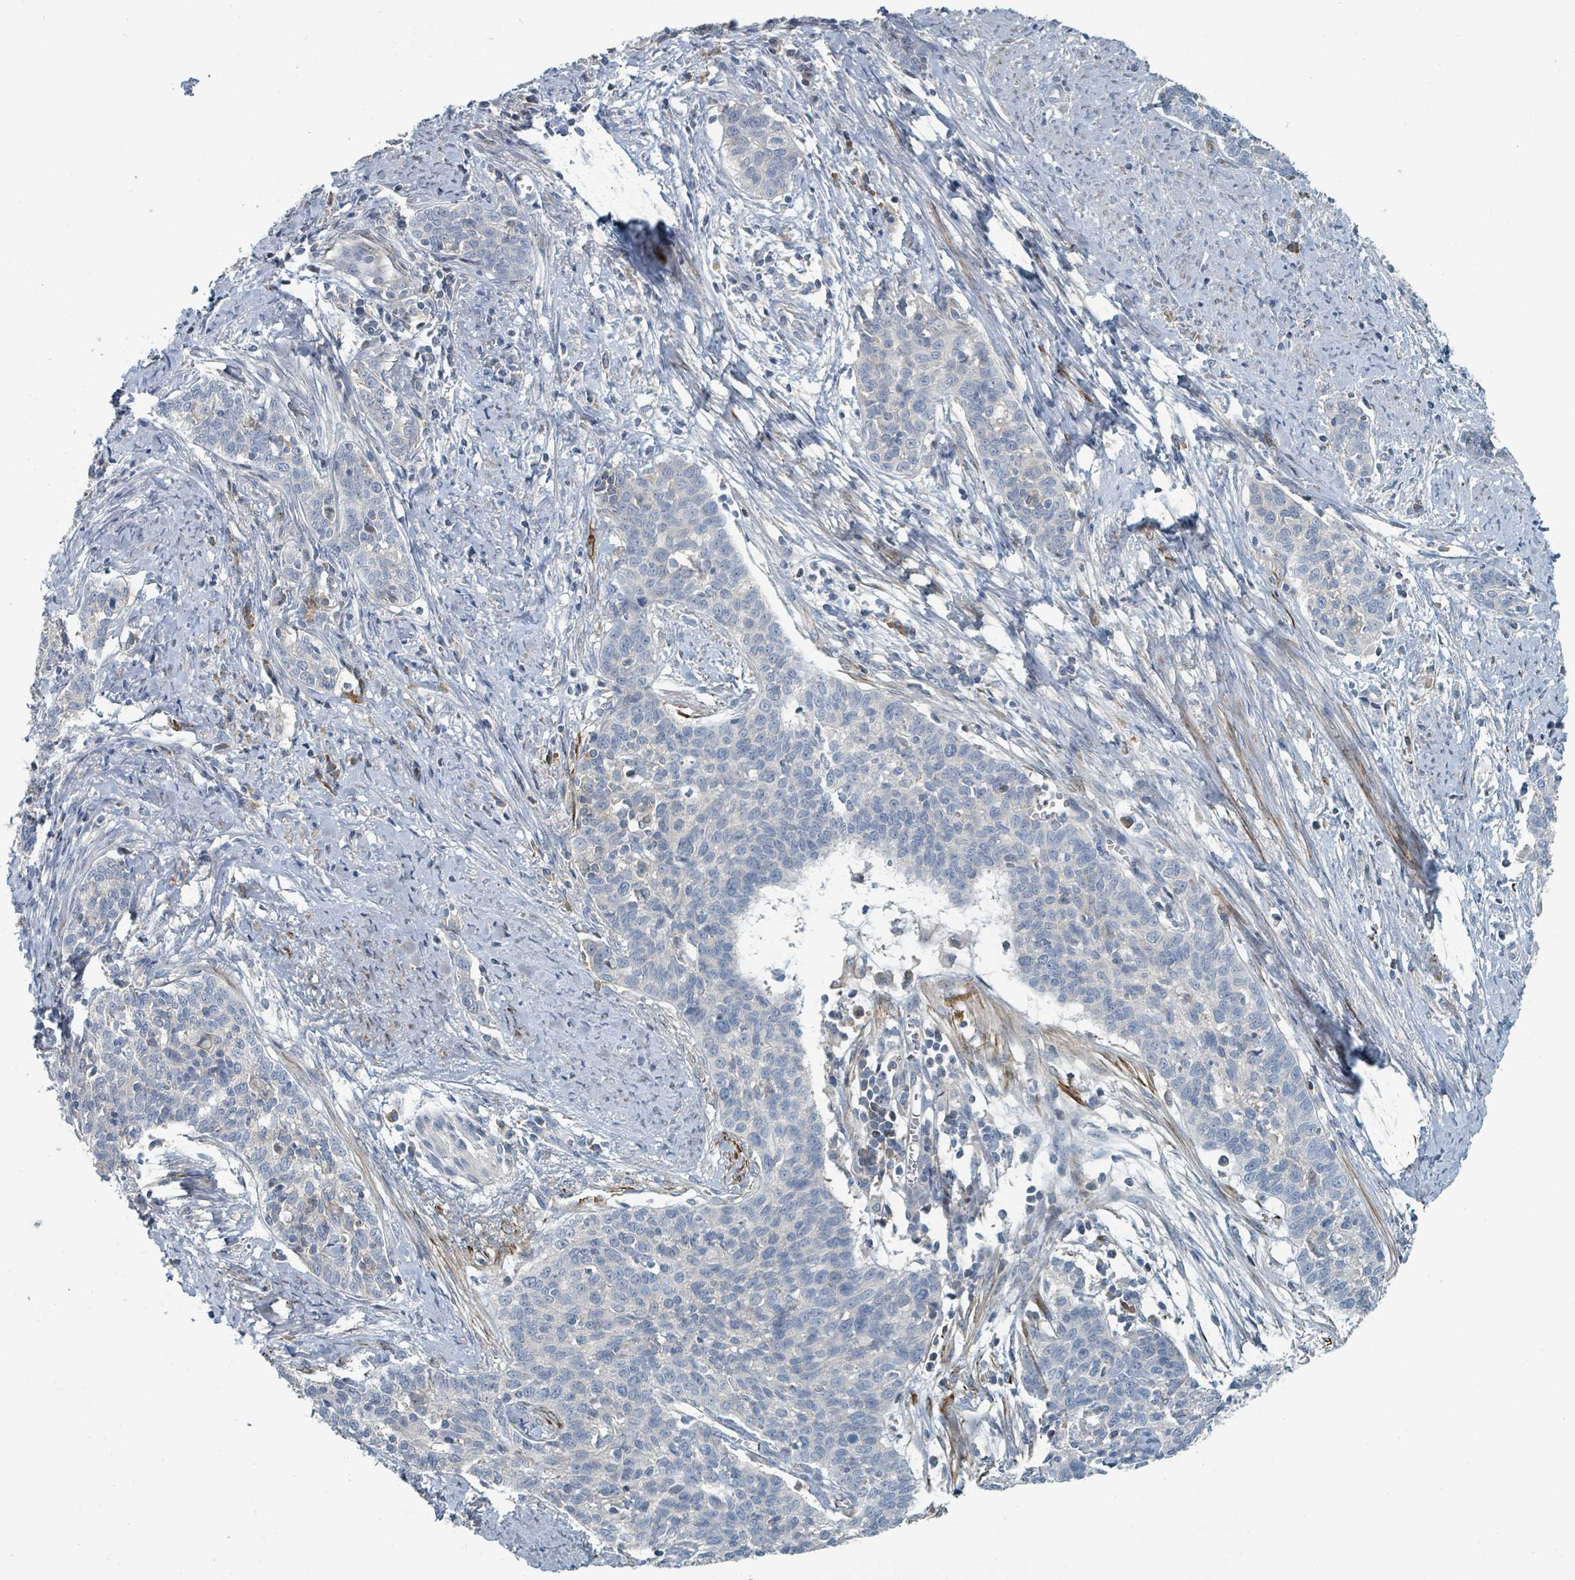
{"staining": {"intensity": "negative", "quantity": "none", "location": "none"}, "tissue": "cervical cancer", "cell_type": "Tumor cells", "image_type": "cancer", "snomed": [{"axis": "morphology", "description": "Squamous cell carcinoma, NOS"}, {"axis": "topography", "description": "Cervix"}], "caption": "This is a micrograph of immunohistochemistry staining of squamous cell carcinoma (cervical), which shows no positivity in tumor cells.", "gene": "SLC44A5", "patient": {"sex": "female", "age": 39}}